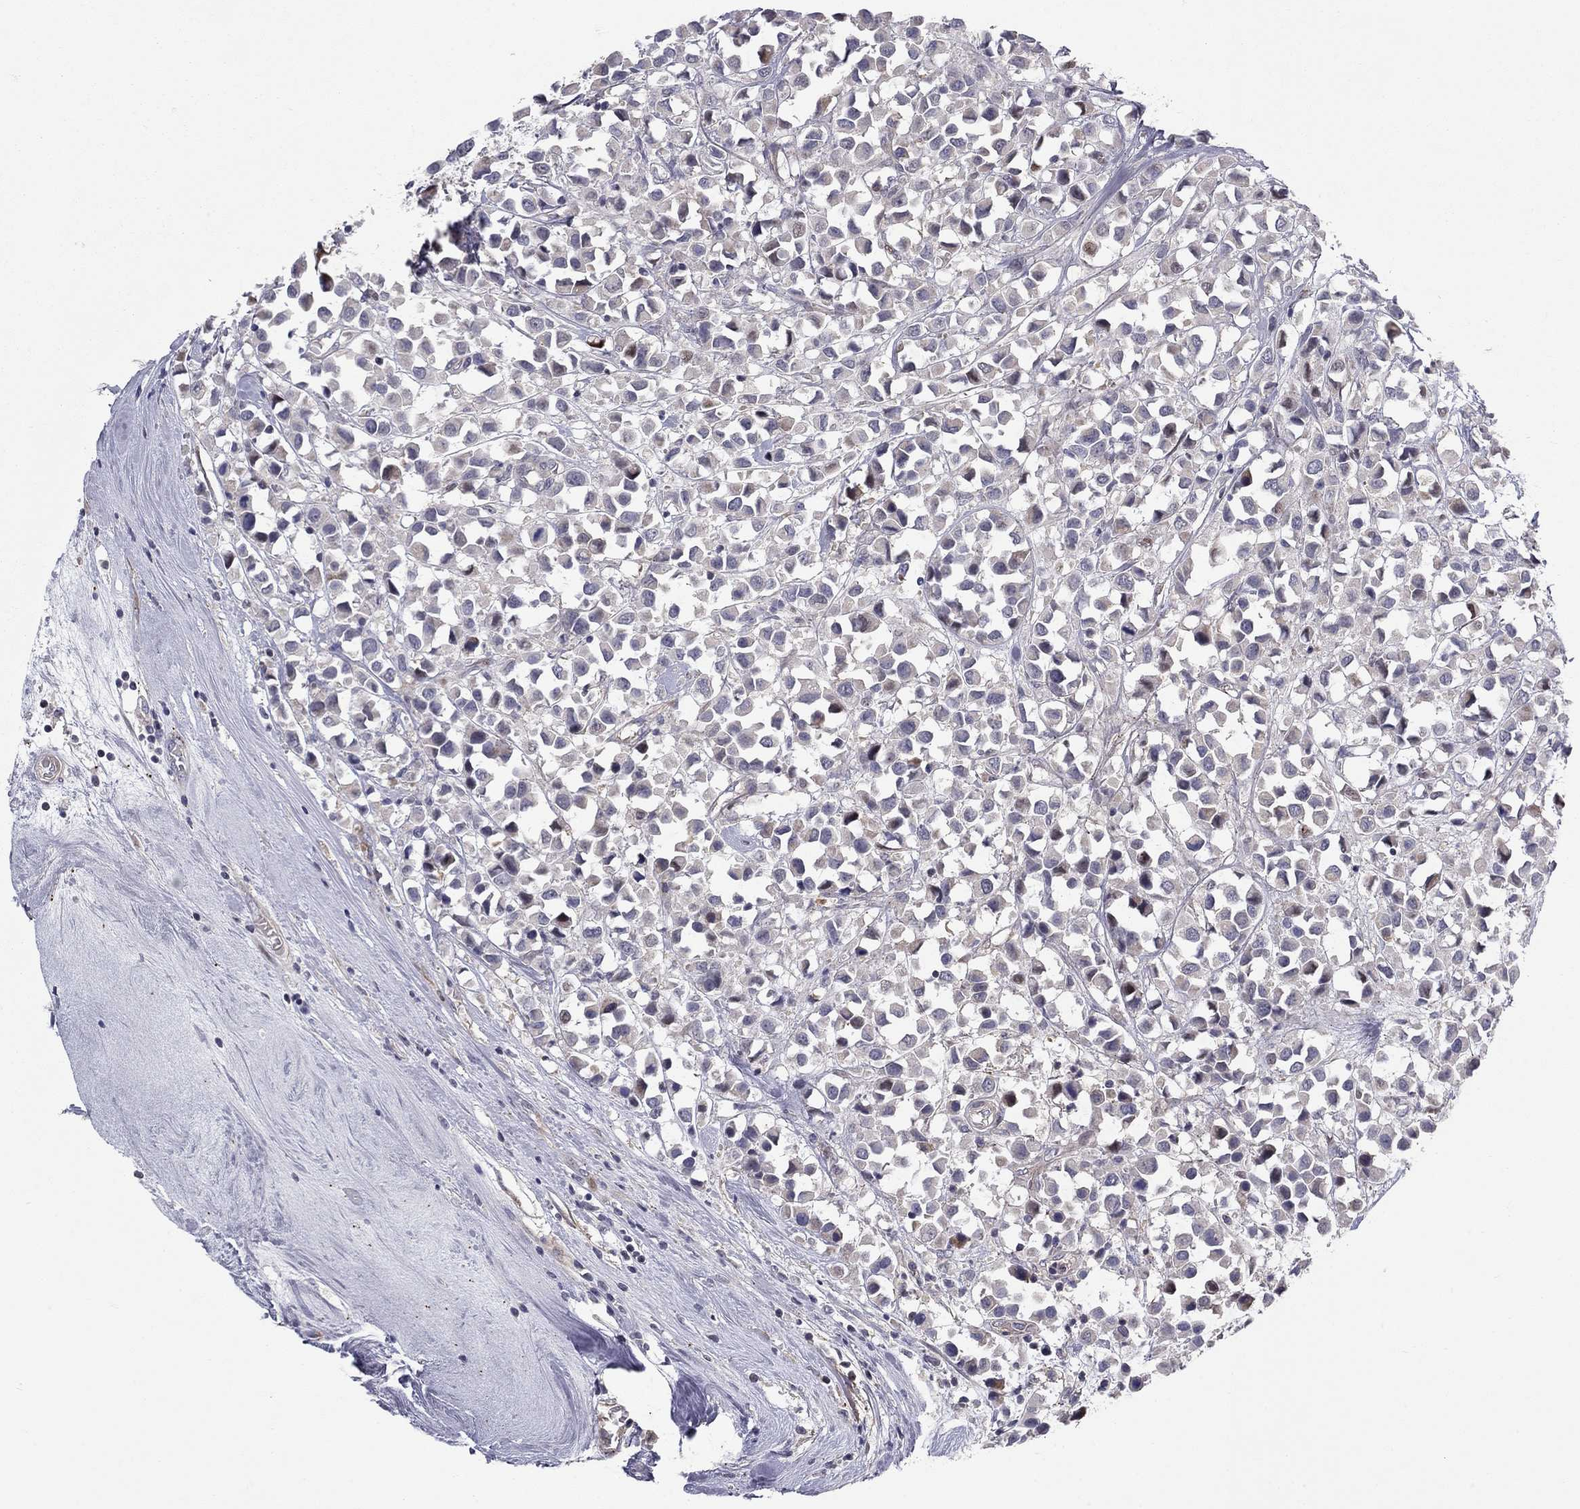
{"staining": {"intensity": "negative", "quantity": "none", "location": "none"}, "tissue": "breast cancer", "cell_type": "Tumor cells", "image_type": "cancer", "snomed": [{"axis": "morphology", "description": "Duct carcinoma"}, {"axis": "topography", "description": "Breast"}], "caption": "Intraductal carcinoma (breast) was stained to show a protein in brown. There is no significant positivity in tumor cells.", "gene": "DUSP7", "patient": {"sex": "female", "age": 61}}